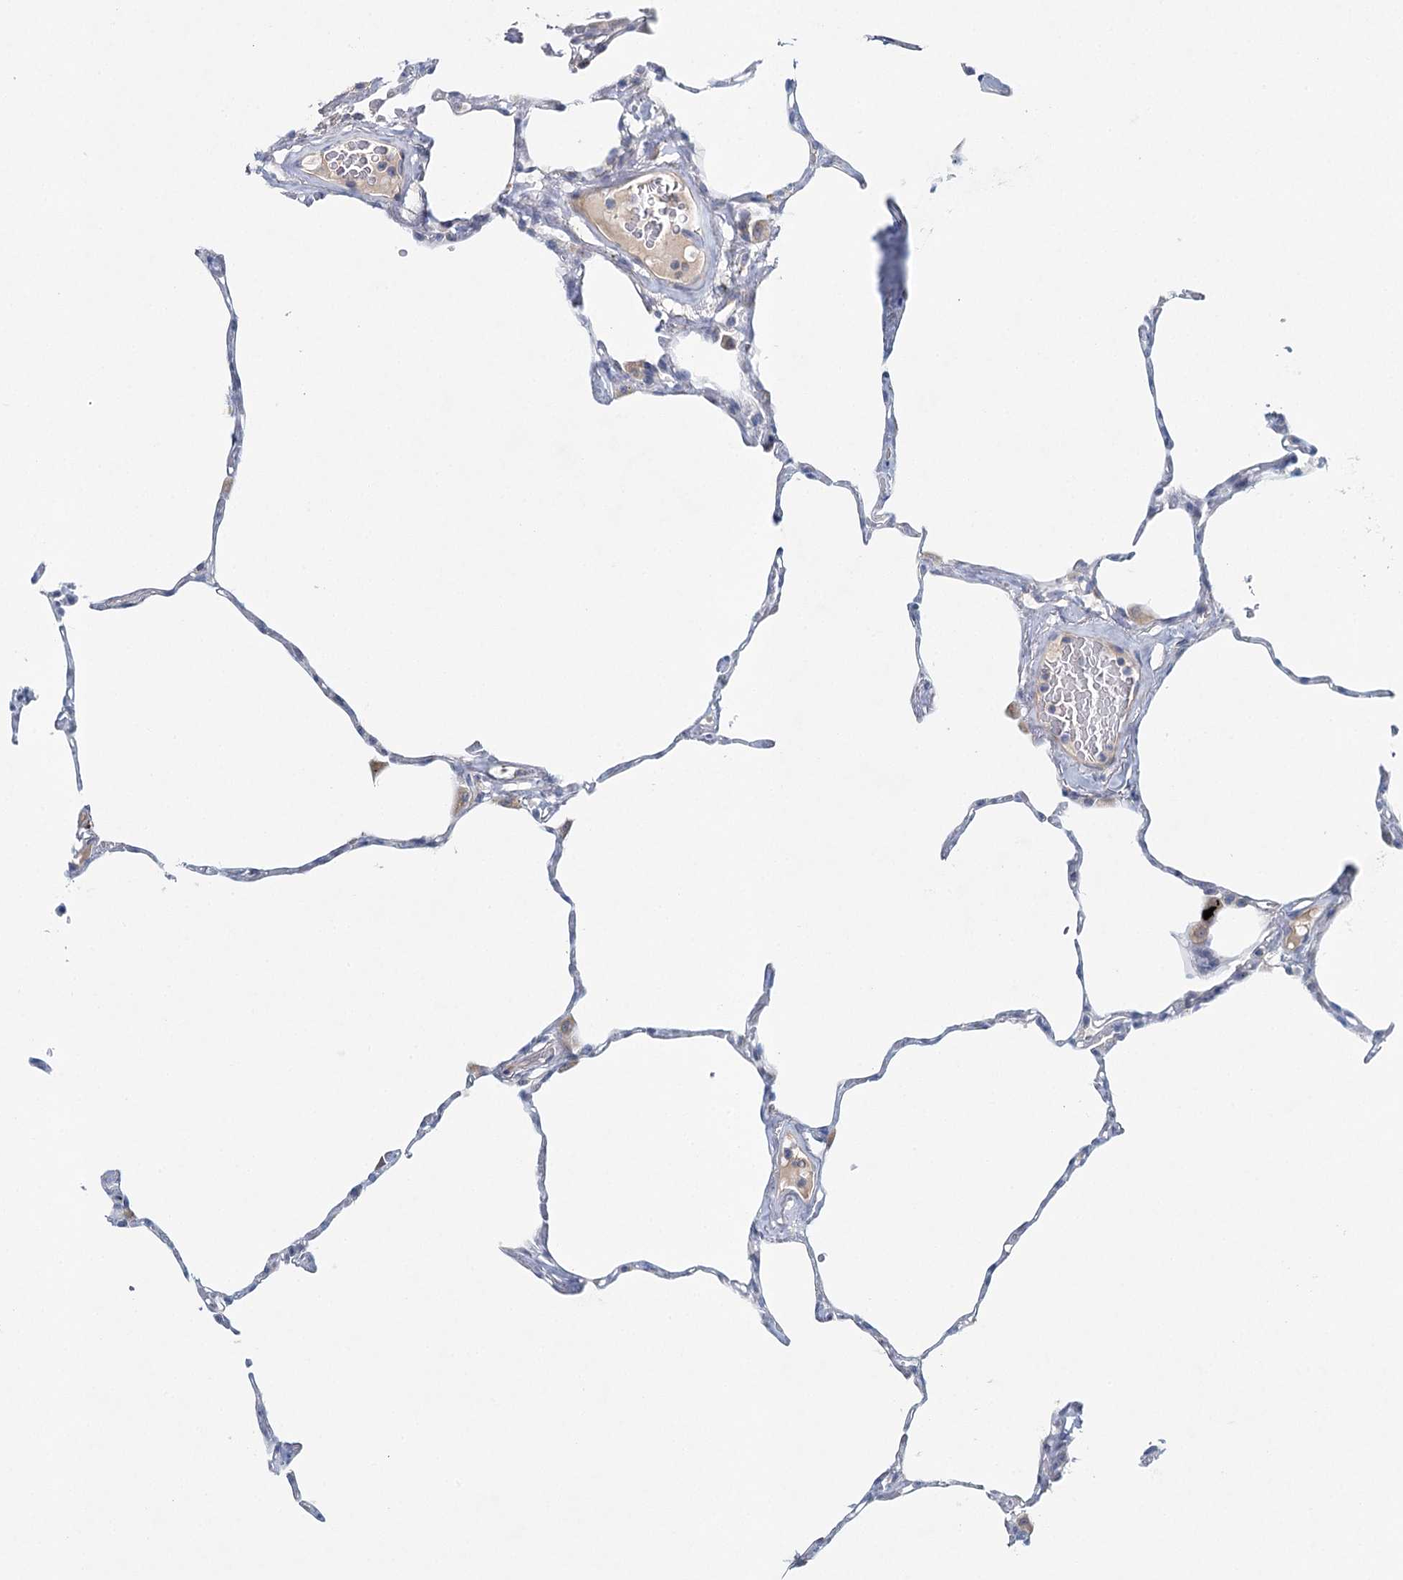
{"staining": {"intensity": "negative", "quantity": "none", "location": "none"}, "tissue": "lung", "cell_type": "Alveolar cells", "image_type": "normal", "snomed": [{"axis": "morphology", "description": "Normal tissue, NOS"}, {"axis": "topography", "description": "Lung"}], "caption": "IHC photomicrograph of unremarkable lung: human lung stained with DAB shows no significant protein staining in alveolar cells.", "gene": "RBM43", "patient": {"sex": "male", "age": 65}}